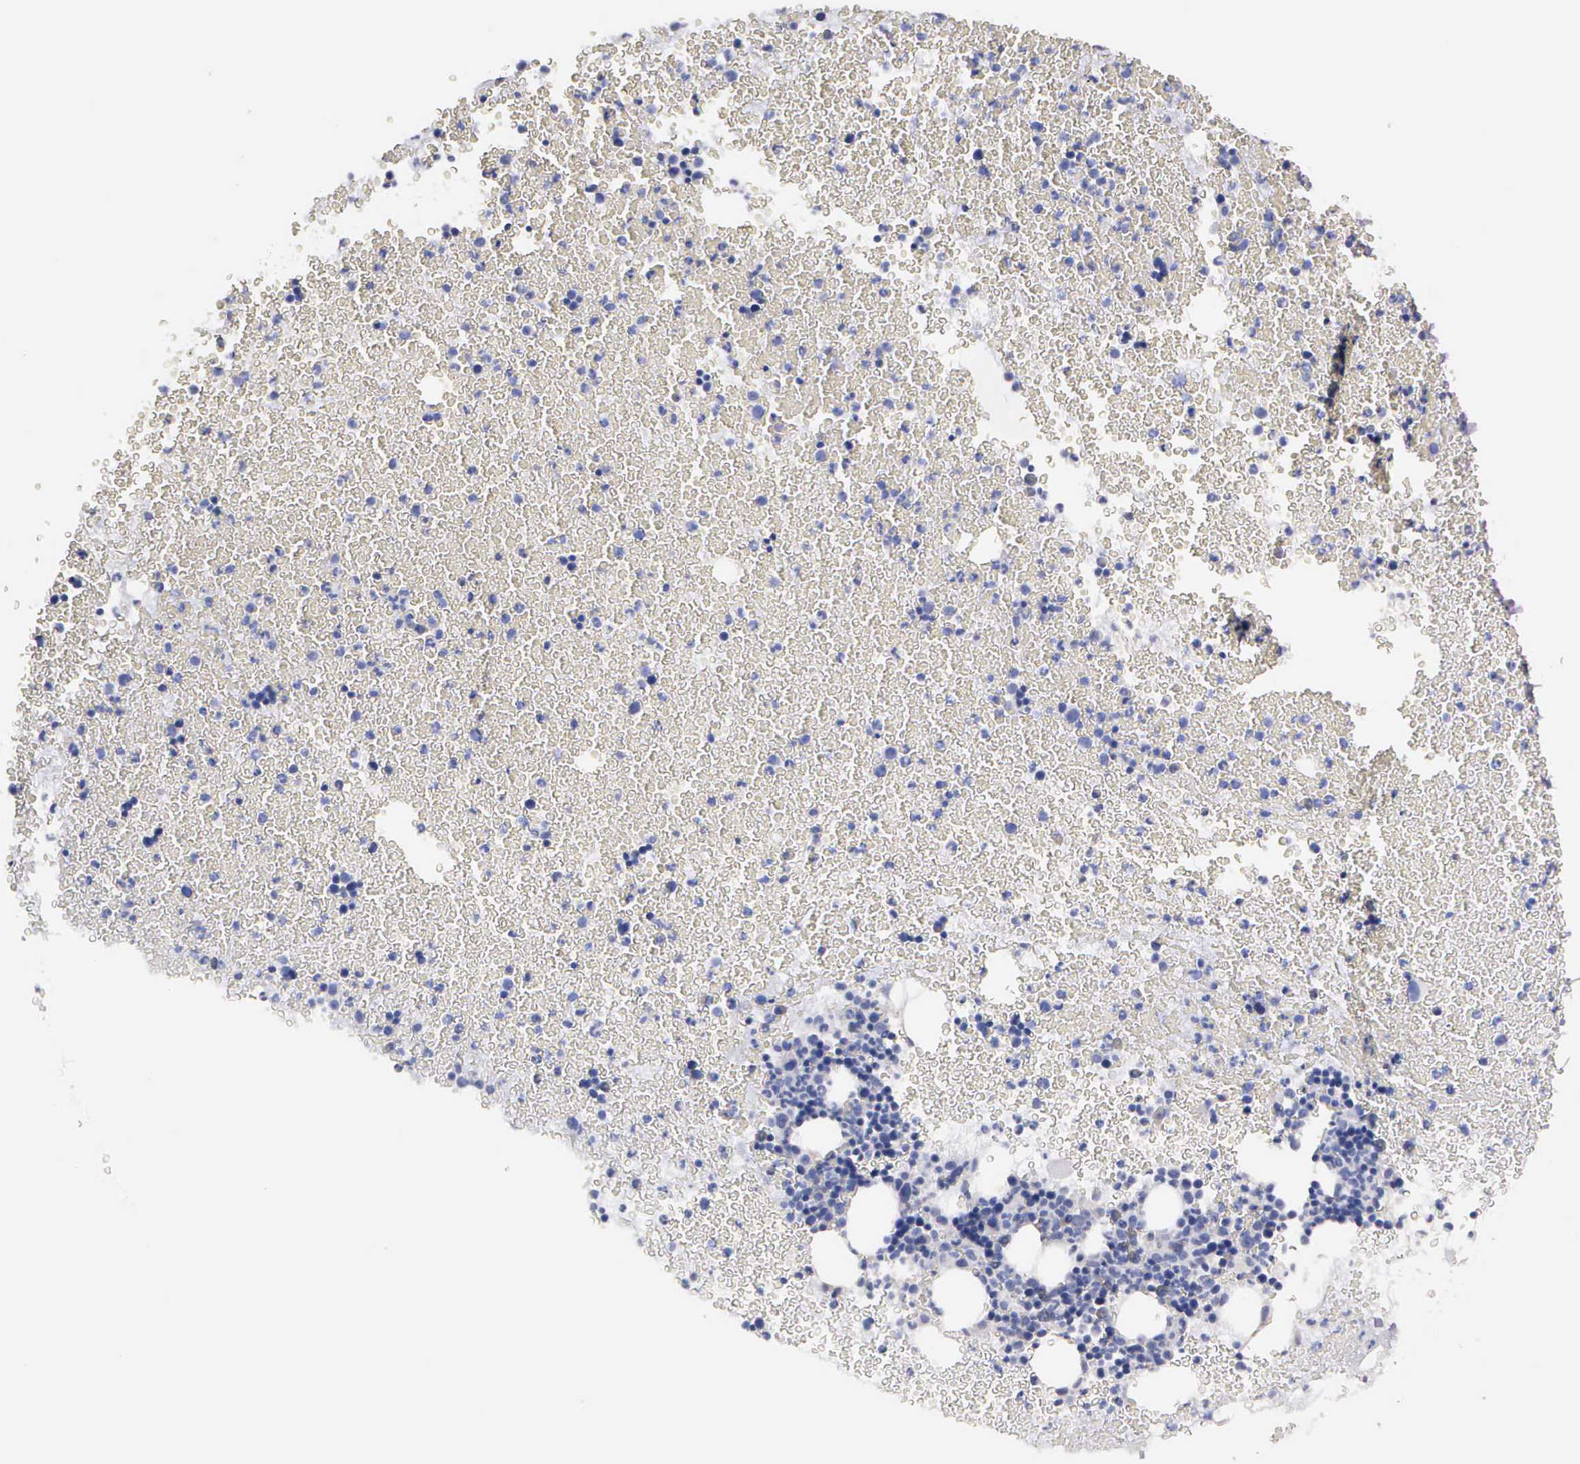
{"staining": {"intensity": "negative", "quantity": "none", "location": "none"}, "tissue": "bone marrow", "cell_type": "Hematopoietic cells", "image_type": "normal", "snomed": [{"axis": "morphology", "description": "Normal tissue, NOS"}, {"axis": "topography", "description": "Bone marrow"}], "caption": "This micrograph is of unremarkable bone marrow stained with IHC to label a protein in brown with the nuclei are counter-stained blue. There is no expression in hematopoietic cells.", "gene": "CEP170B", "patient": {"sex": "female", "age": 53}}